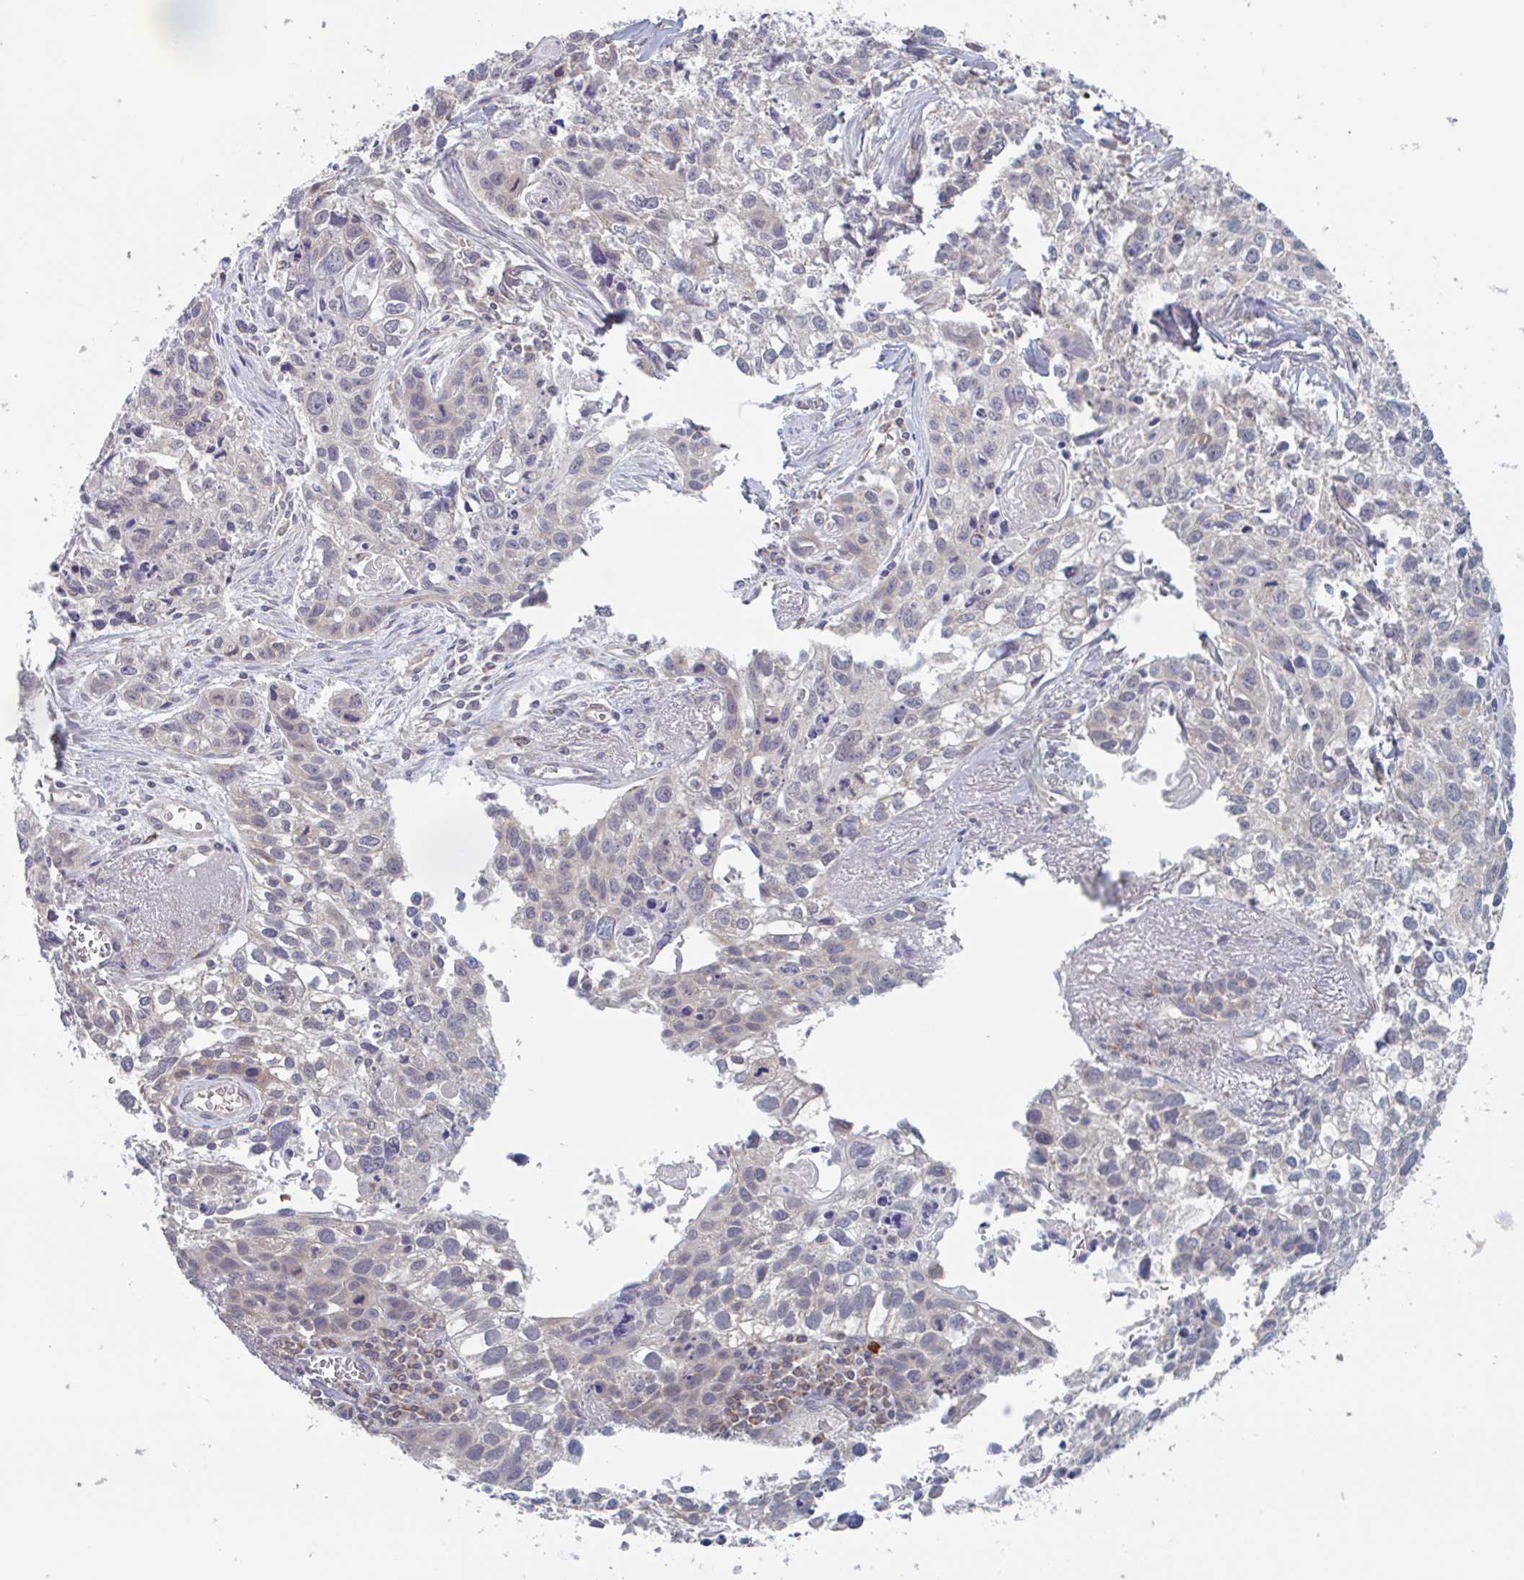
{"staining": {"intensity": "negative", "quantity": "none", "location": "none"}, "tissue": "lung cancer", "cell_type": "Tumor cells", "image_type": "cancer", "snomed": [{"axis": "morphology", "description": "Squamous cell carcinoma, NOS"}, {"axis": "topography", "description": "Lung"}], "caption": "The image reveals no staining of tumor cells in lung cancer (squamous cell carcinoma). The staining was performed using DAB to visualize the protein expression in brown, while the nuclei were stained in blue with hematoxylin (Magnification: 20x).", "gene": "SURF1", "patient": {"sex": "male", "age": 74}}